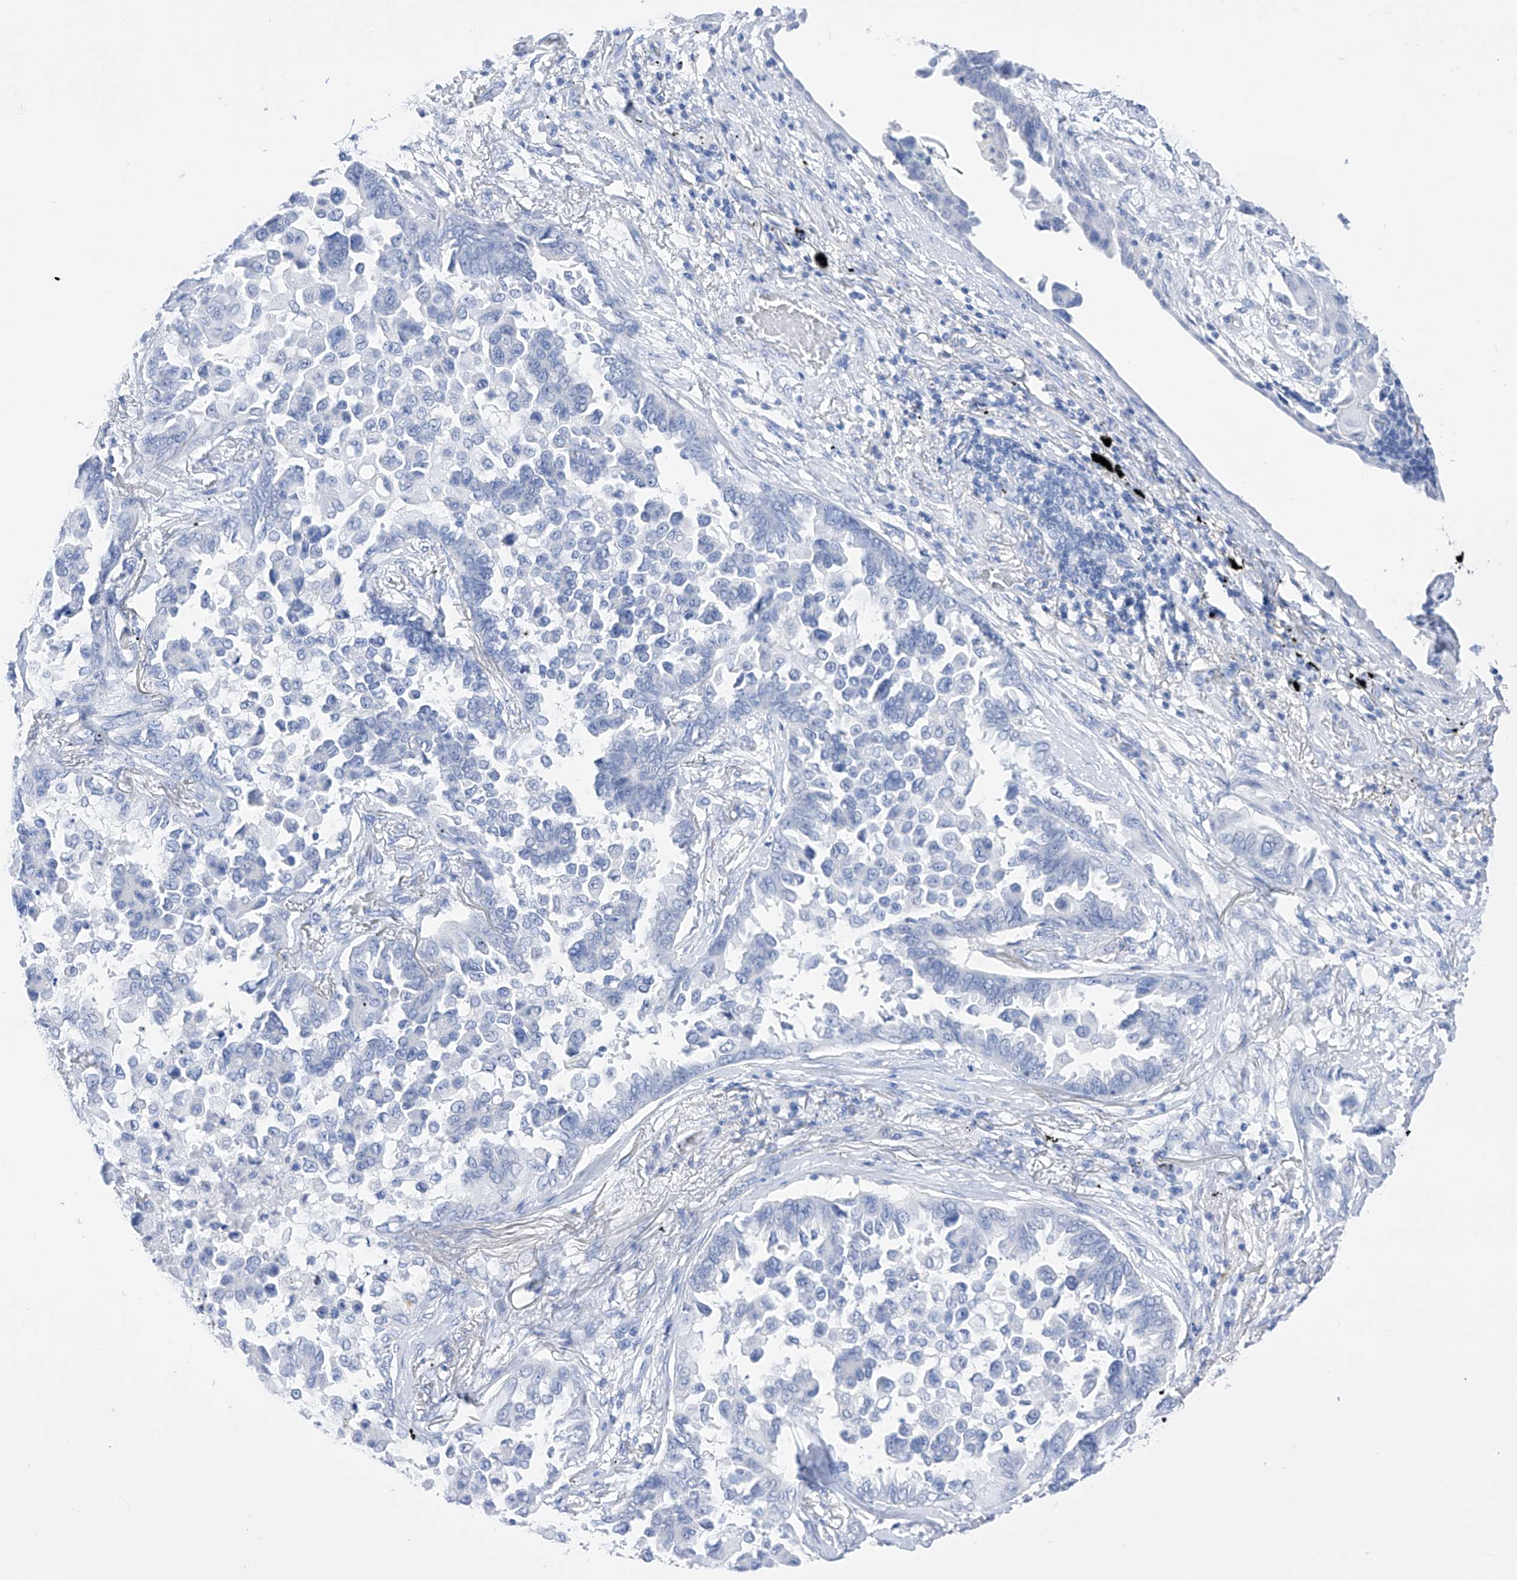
{"staining": {"intensity": "negative", "quantity": "none", "location": "none"}, "tissue": "lung cancer", "cell_type": "Tumor cells", "image_type": "cancer", "snomed": [{"axis": "morphology", "description": "Adenocarcinoma, NOS"}, {"axis": "topography", "description": "Lung"}], "caption": "DAB immunohistochemical staining of human lung cancer (adenocarcinoma) shows no significant expression in tumor cells.", "gene": "FLG", "patient": {"sex": "female", "age": 67}}